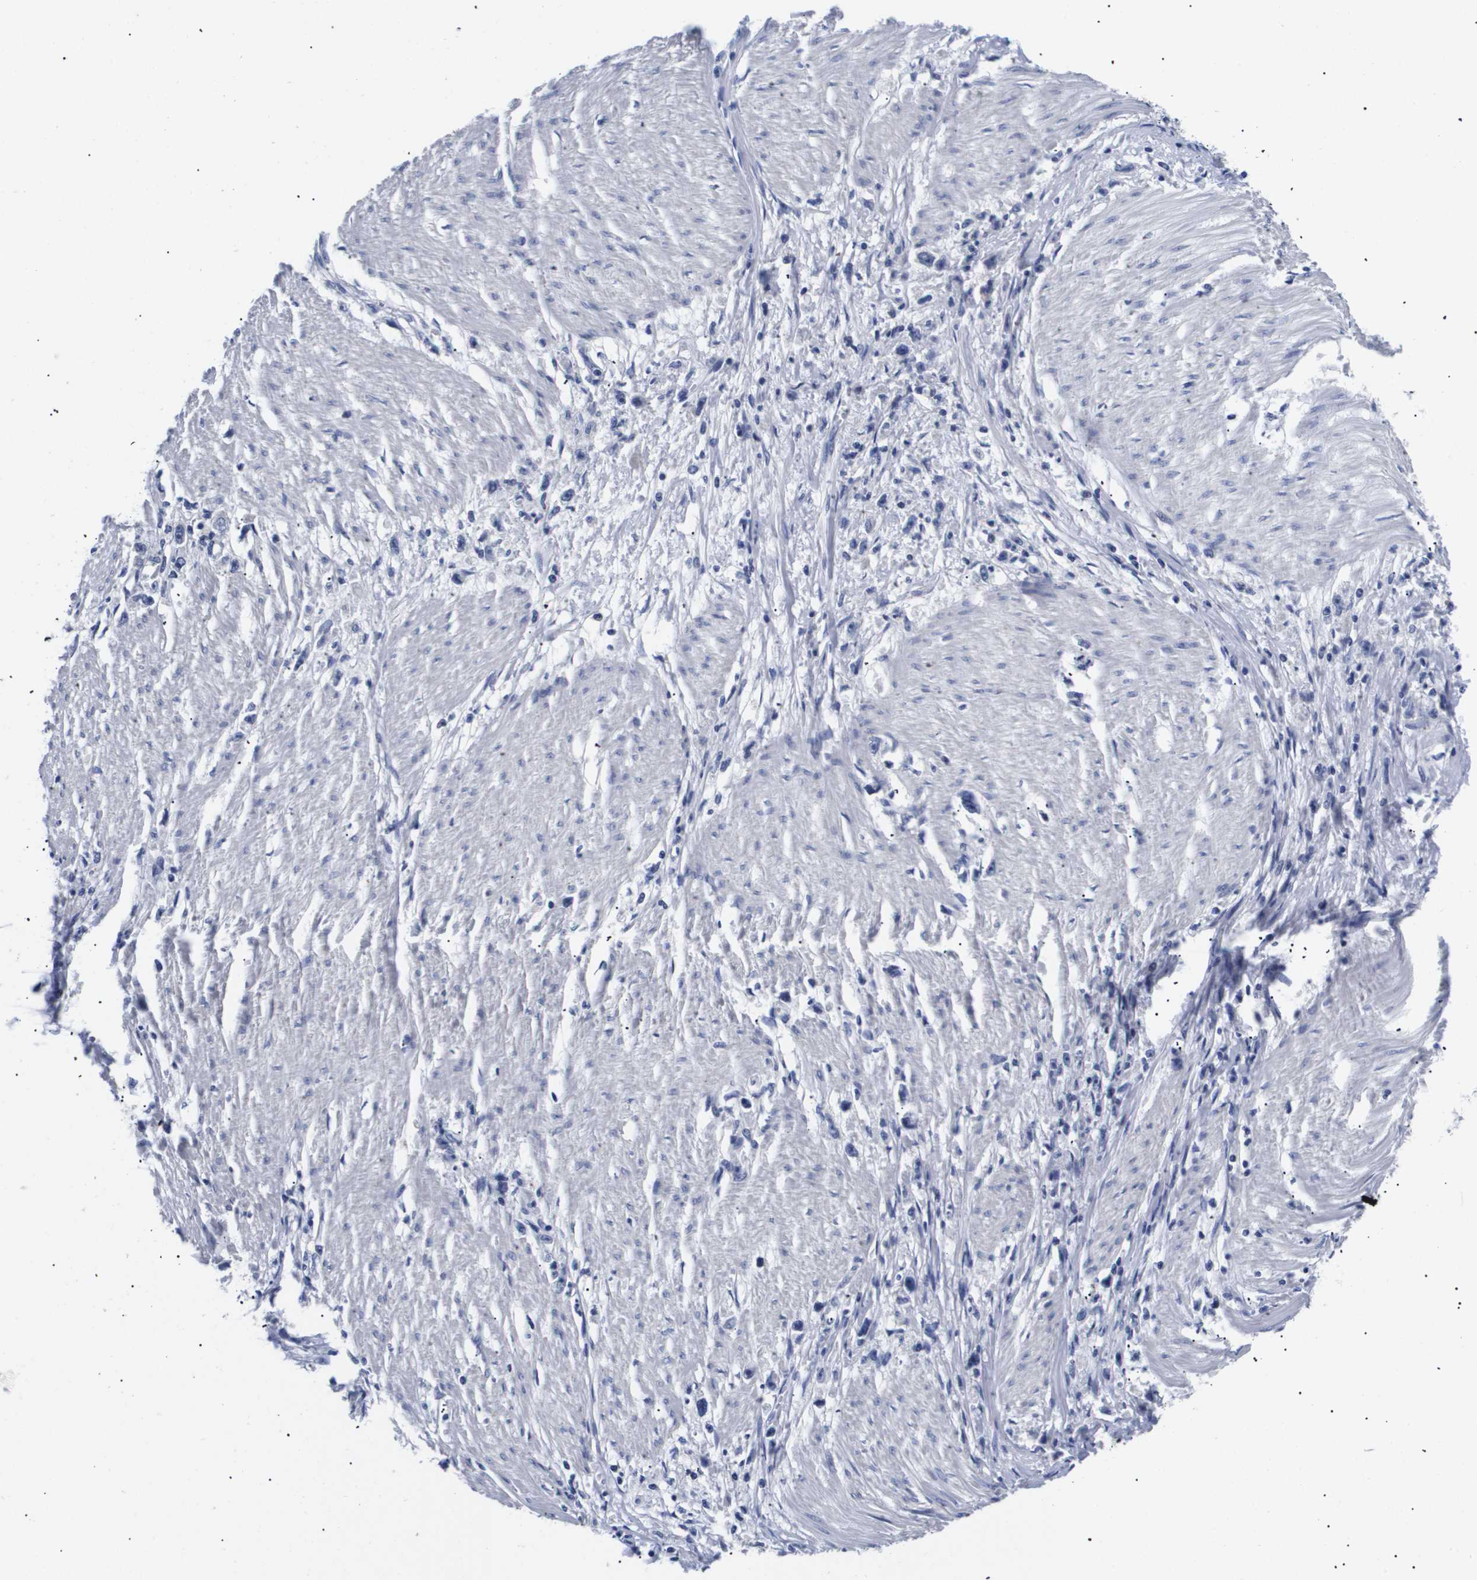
{"staining": {"intensity": "negative", "quantity": "none", "location": "none"}, "tissue": "stomach cancer", "cell_type": "Tumor cells", "image_type": "cancer", "snomed": [{"axis": "morphology", "description": "Adenocarcinoma, NOS"}, {"axis": "topography", "description": "Stomach"}], "caption": "Stomach cancer (adenocarcinoma) was stained to show a protein in brown. There is no significant positivity in tumor cells. (Stains: DAB (3,3'-diaminobenzidine) immunohistochemistry with hematoxylin counter stain, Microscopy: brightfield microscopy at high magnification).", "gene": "ATP6V0A4", "patient": {"sex": "female", "age": 59}}